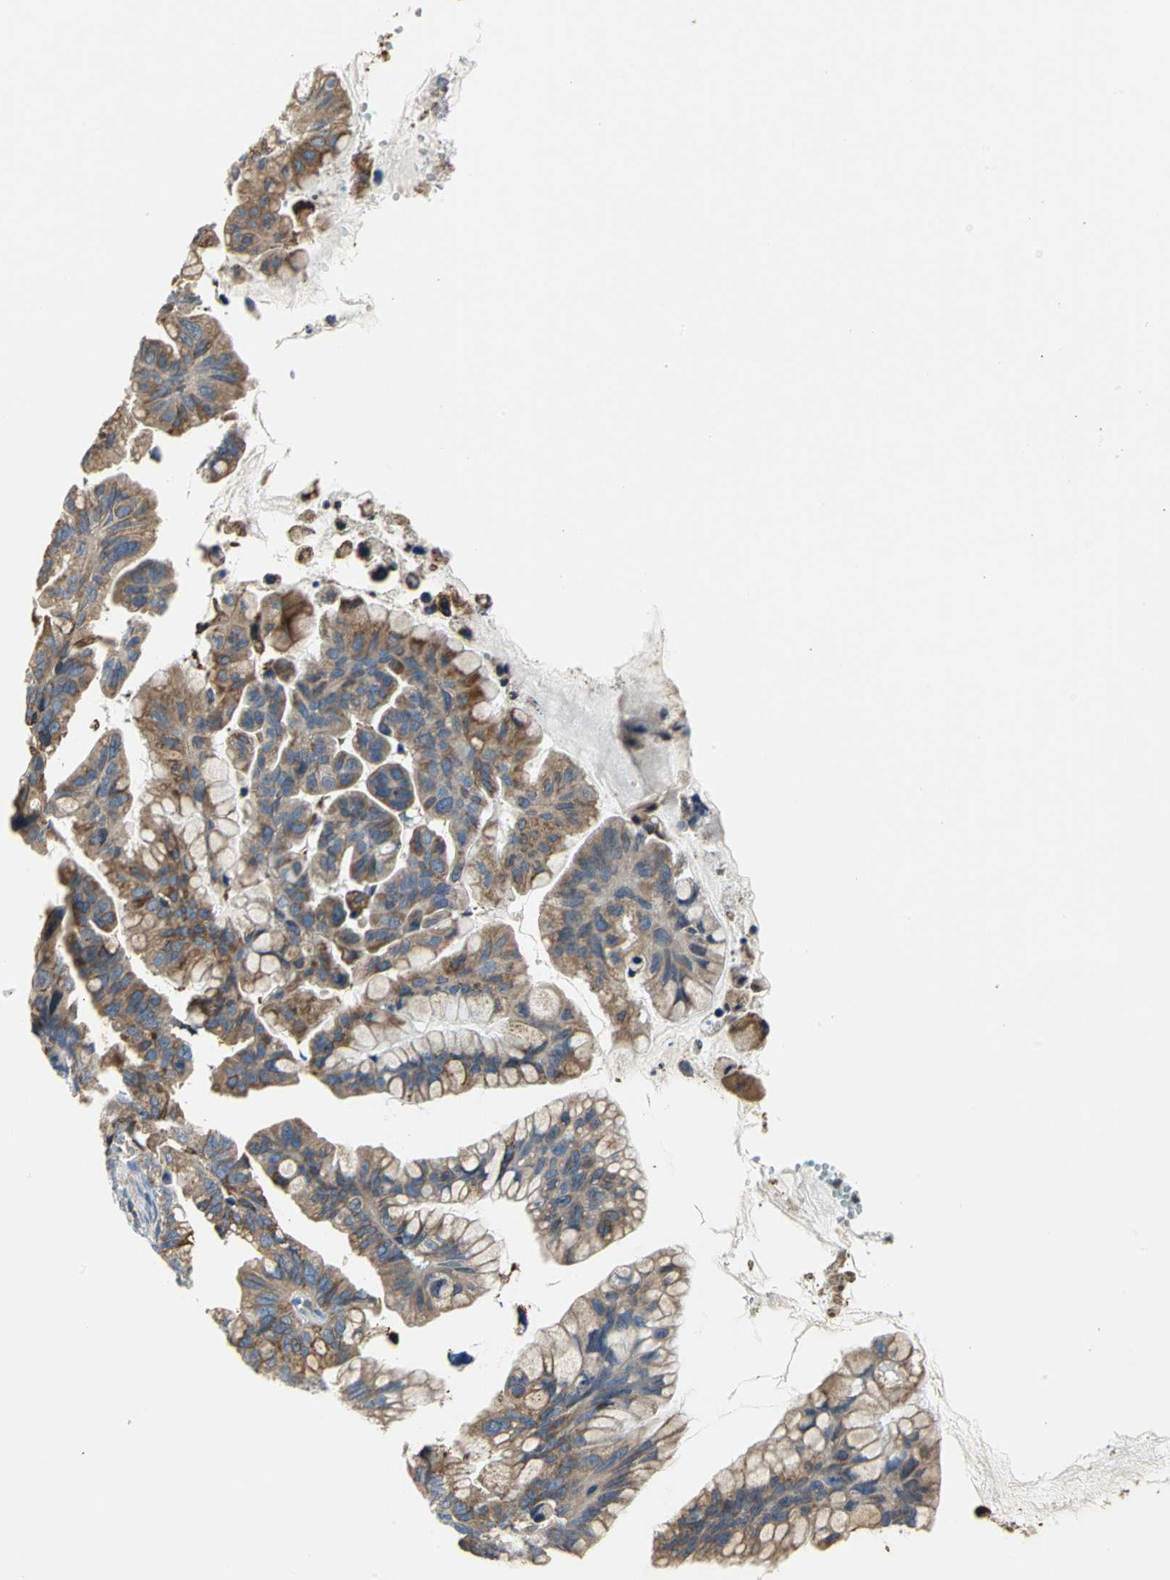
{"staining": {"intensity": "moderate", "quantity": ">75%", "location": "cytoplasmic/membranous"}, "tissue": "ovarian cancer", "cell_type": "Tumor cells", "image_type": "cancer", "snomed": [{"axis": "morphology", "description": "Cystadenocarcinoma, mucinous, NOS"}, {"axis": "topography", "description": "Ovary"}], "caption": "This micrograph exhibits ovarian mucinous cystadenocarcinoma stained with IHC to label a protein in brown. The cytoplasmic/membranous of tumor cells show moderate positivity for the protein. Nuclei are counter-stained blue.", "gene": "SDF2L1", "patient": {"sex": "female", "age": 36}}